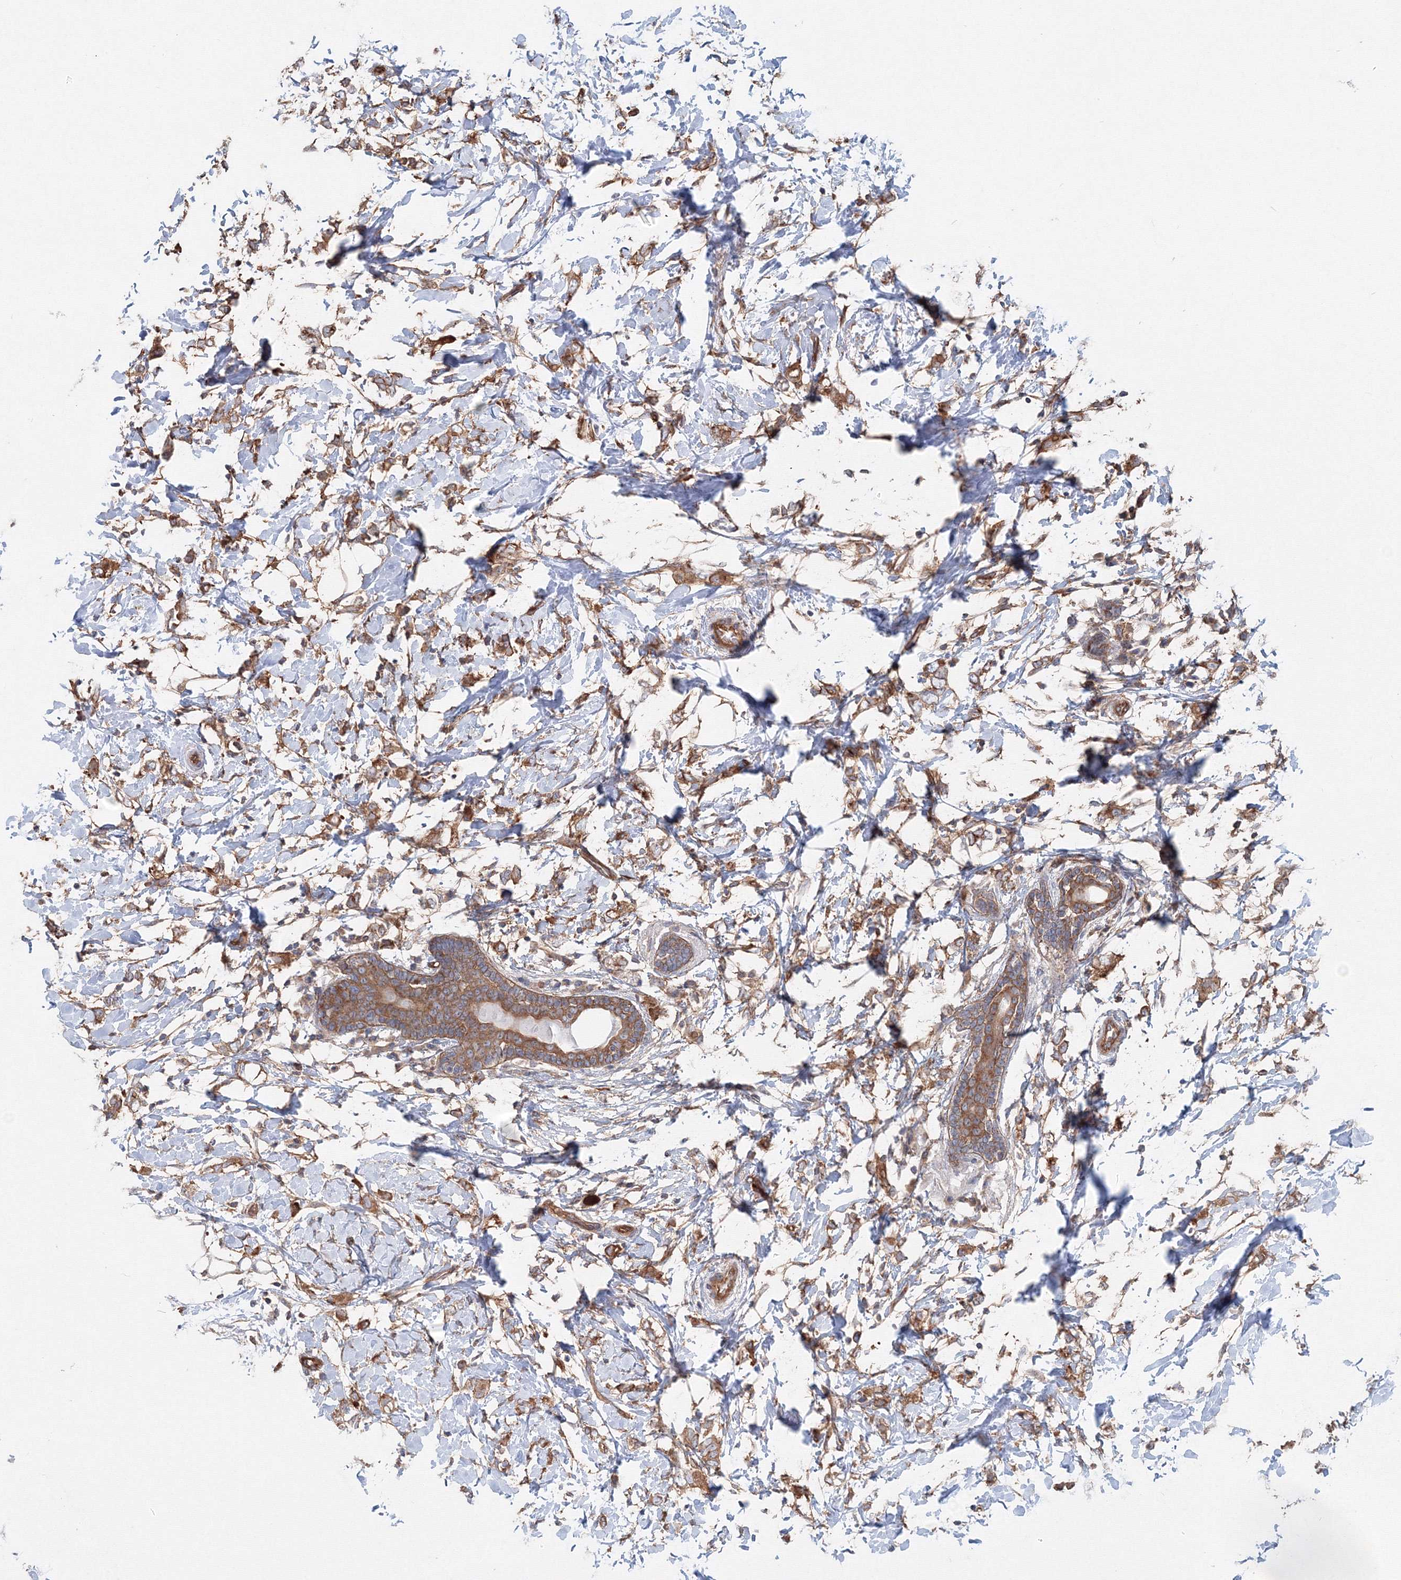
{"staining": {"intensity": "moderate", "quantity": ">75%", "location": "cytoplasmic/membranous"}, "tissue": "breast cancer", "cell_type": "Tumor cells", "image_type": "cancer", "snomed": [{"axis": "morphology", "description": "Normal tissue, NOS"}, {"axis": "morphology", "description": "Lobular carcinoma"}, {"axis": "topography", "description": "Breast"}], "caption": "Immunohistochemistry (IHC) histopathology image of breast cancer (lobular carcinoma) stained for a protein (brown), which displays medium levels of moderate cytoplasmic/membranous positivity in about >75% of tumor cells.", "gene": "EXOC1", "patient": {"sex": "female", "age": 47}}